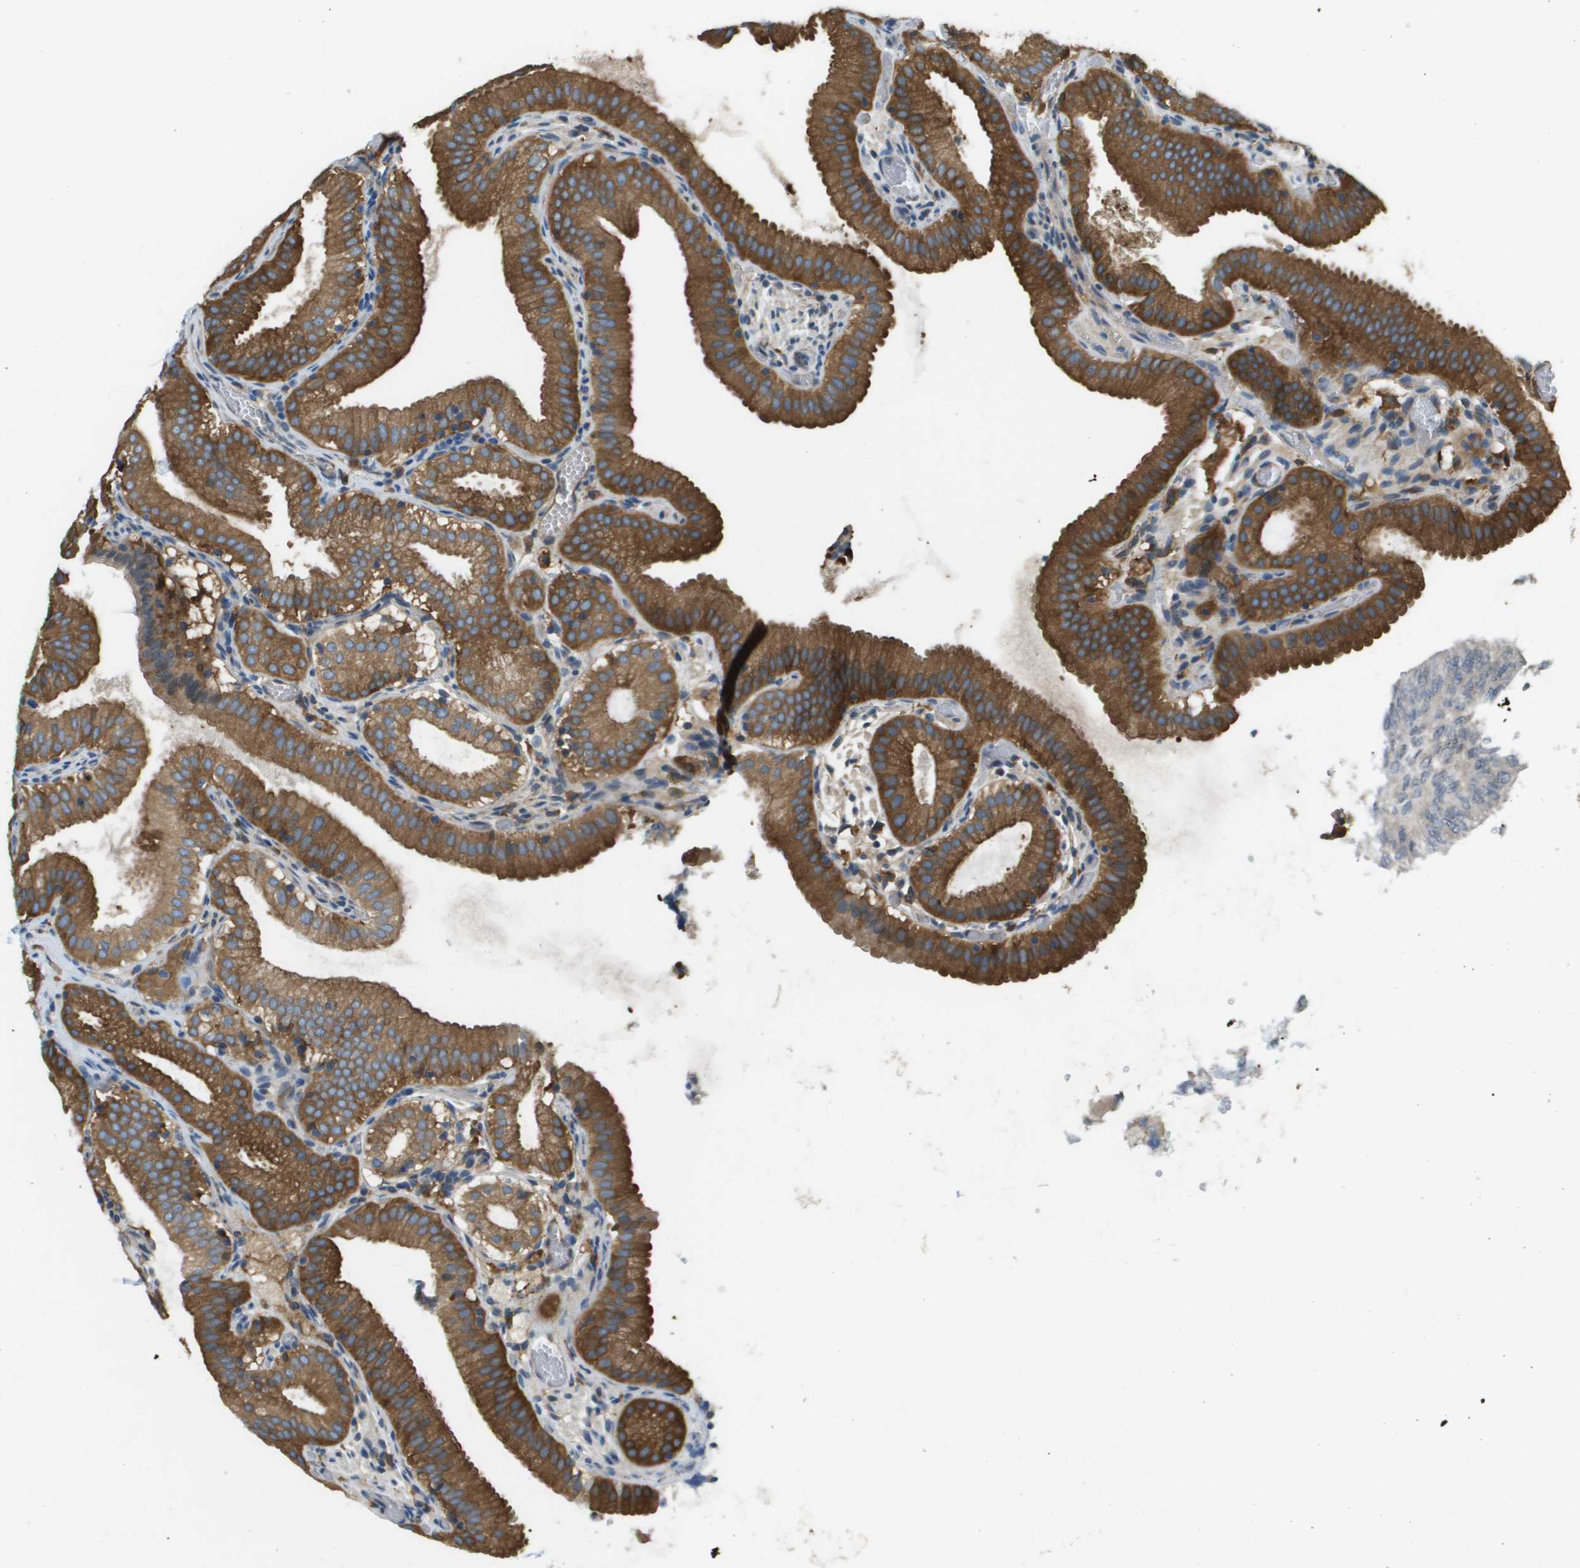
{"staining": {"intensity": "moderate", "quantity": ">75%", "location": "cytoplasmic/membranous"}, "tissue": "gallbladder", "cell_type": "Glandular cells", "image_type": "normal", "snomed": [{"axis": "morphology", "description": "Normal tissue, NOS"}, {"axis": "topography", "description": "Gallbladder"}], "caption": "Immunohistochemistry (IHC) of benign gallbladder shows medium levels of moderate cytoplasmic/membranous staining in about >75% of glandular cells.", "gene": "CORO1B", "patient": {"sex": "male", "age": 54}}